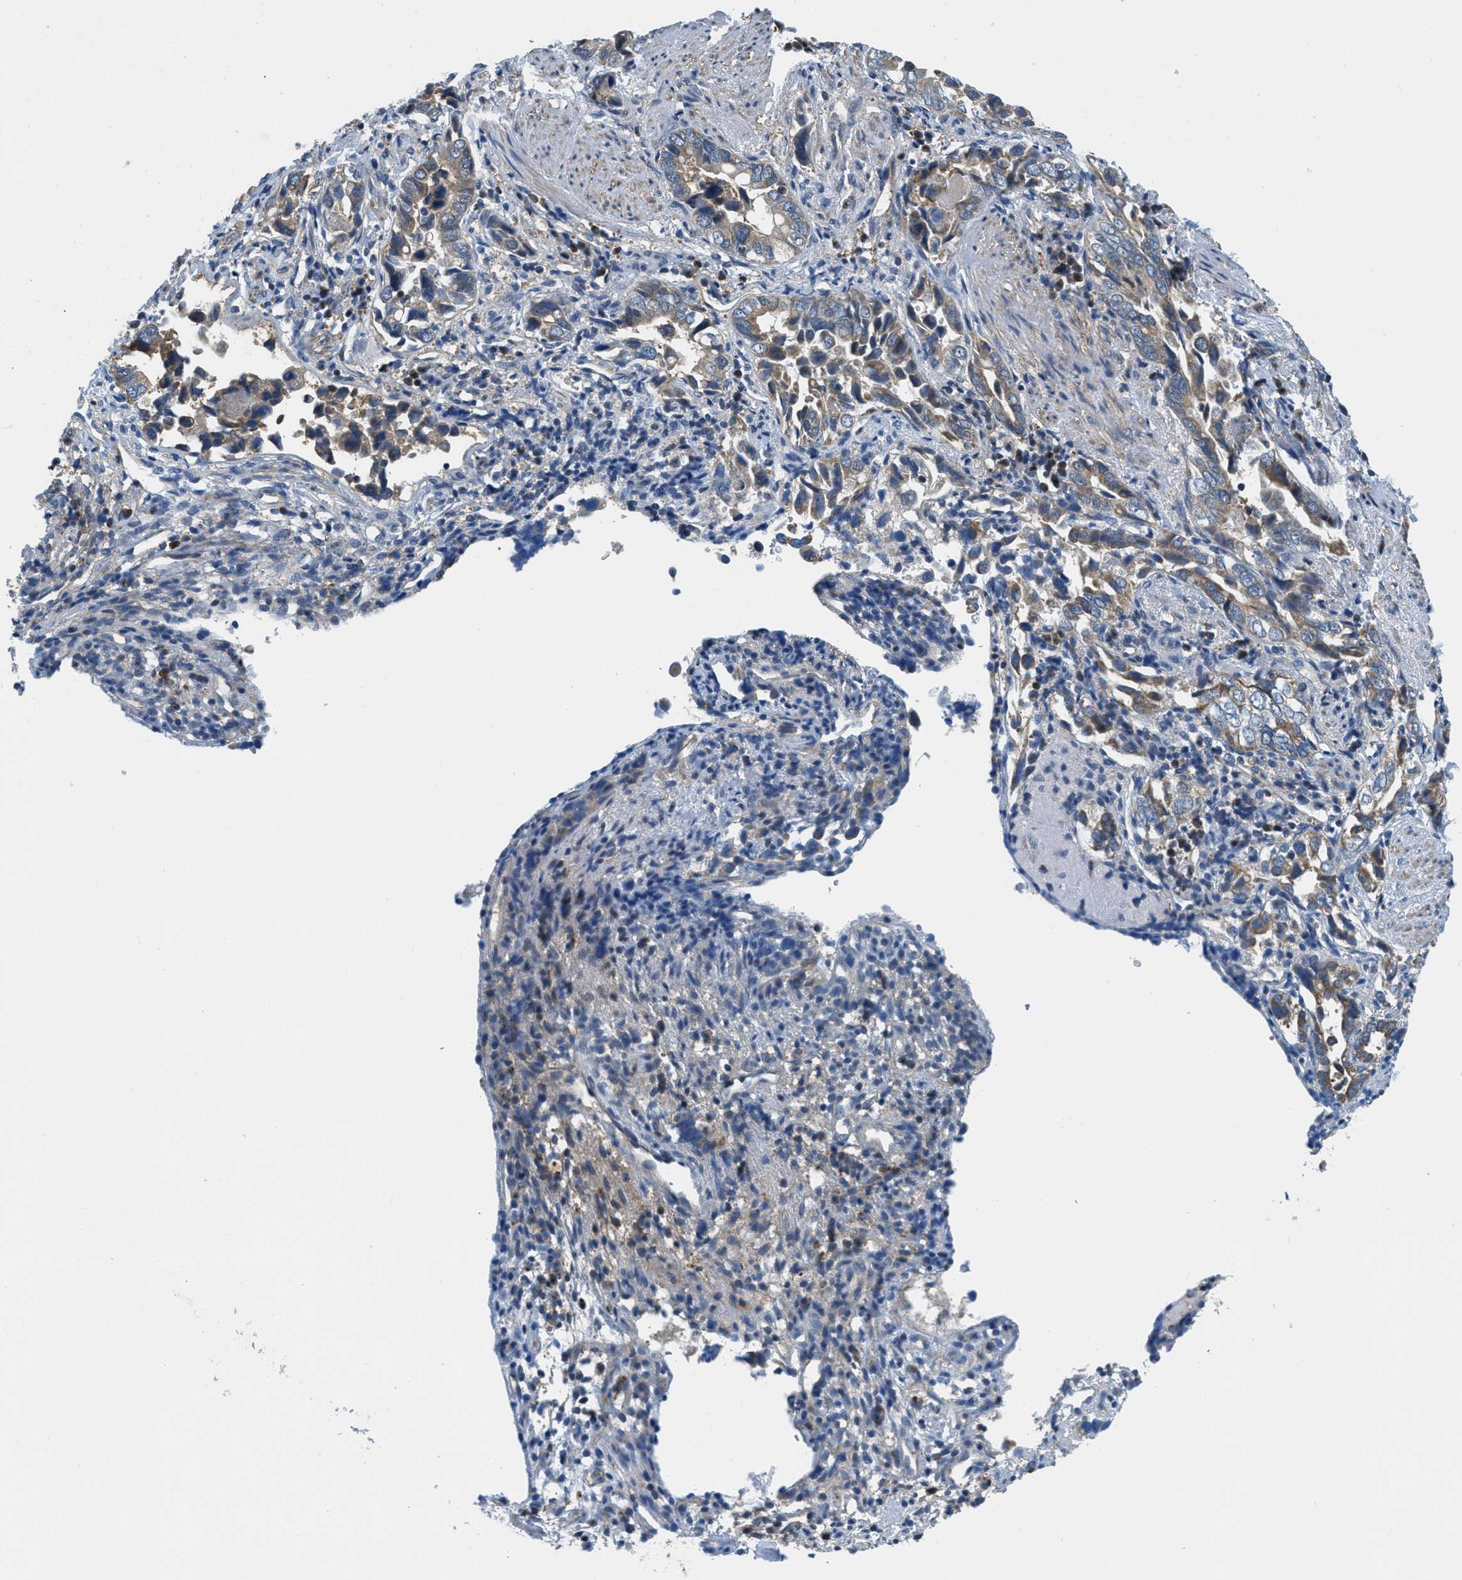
{"staining": {"intensity": "moderate", "quantity": ">75%", "location": "cytoplasmic/membranous"}, "tissue": "liver cancer", "cell_type": "Tumor cells", "image_type": "cancer", "snomed": [{"axis": "morphology", "description": "Cholangiocarcinoma"}, {"axis": "topography", "description": "Liver"}], "caption": "This micrograph exhibits cholangiocarcinoma (liver) stained with IHC to label a protein in brown. The cytoplasmic/membranous of tumor cells show moderate positivity for the protein. Nuclei are counter-stained blue.", "gene": "PIP5K1C", "patient": {"sex": "female", "age": 79}}